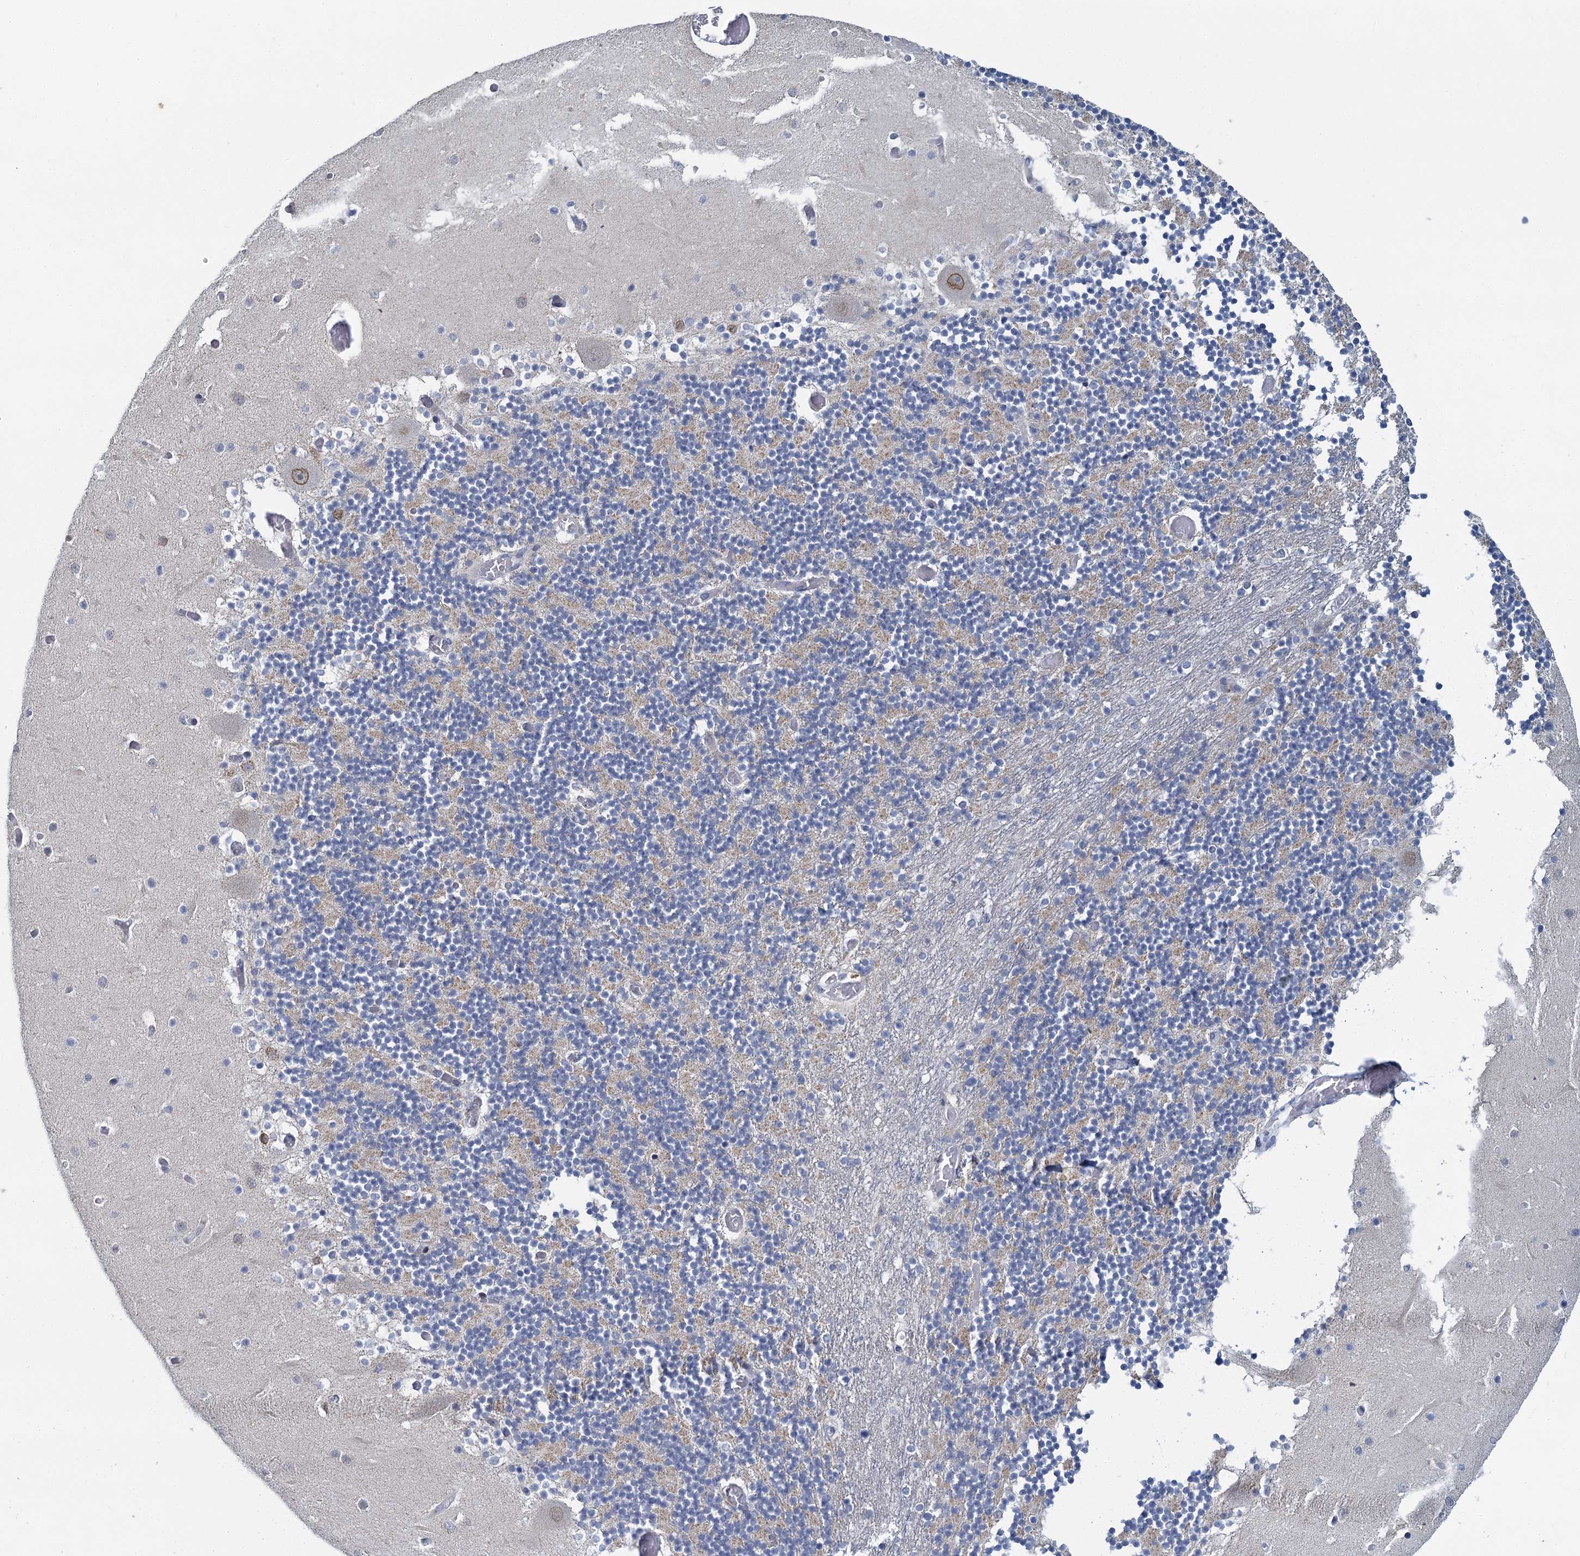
{"staining": {"intensity": "negative", "quantity": "none", "location": "none"}, "tissue": "cerebellum", "cell_type": "Cells in granular layer", "image_type": "normal", "snomed": [{"axis": "morphology", "description": "Normal tissue, NOS"}, {"axis": "topography", "description": "Cerebellum"}], "caption": "Cerebellum was stained to show a protein in brown. There is no significant staining in cells in granular layer. Brightfield microscopy of IHC stained with DAB (3,3'-diaminobenzidine) (brown) and hematoxylin (blue), captured at high magnification.", "gene": "ACRBP", "patient": {"sex": "female", "age": 28}}